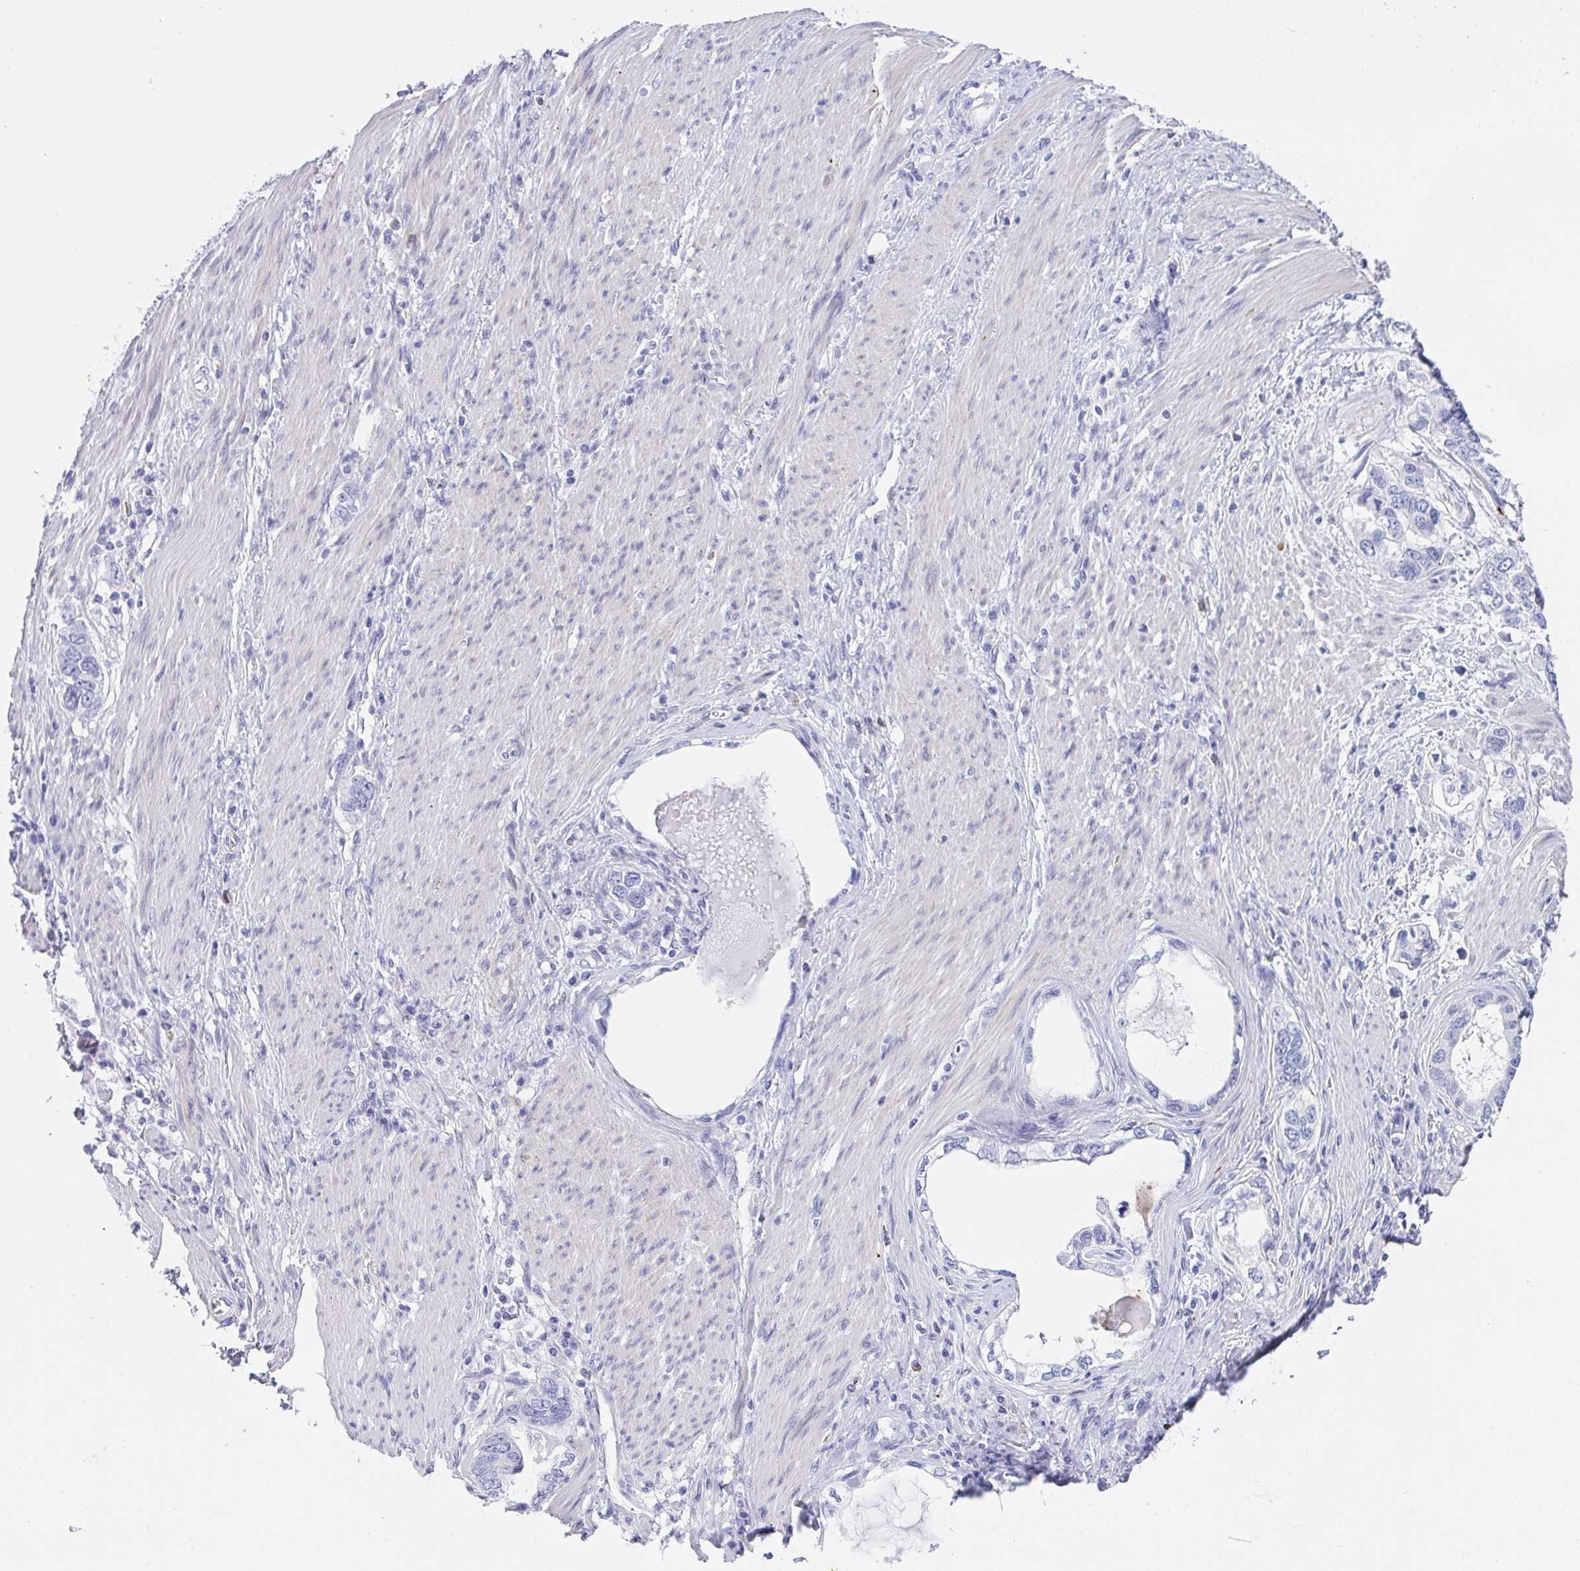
{"staining": {"intensity": "negative", "quantity": "none", "location": "none"}, "tissue": "stomach cancer", "cell_type": "Tumor cells", "image_type": "cancer", "snomed": [{"axis": "morphology", "description": "Adenocarcinoma, NOS"}, {"axis": "topography", "description": "Stomach, lower"}], "caption": "Tumor cells show no significant protein expression in stomach cancer (adenocarcinoma).", "gene": "KMT2E", "patient": {"sex": "female", "age": 93}}